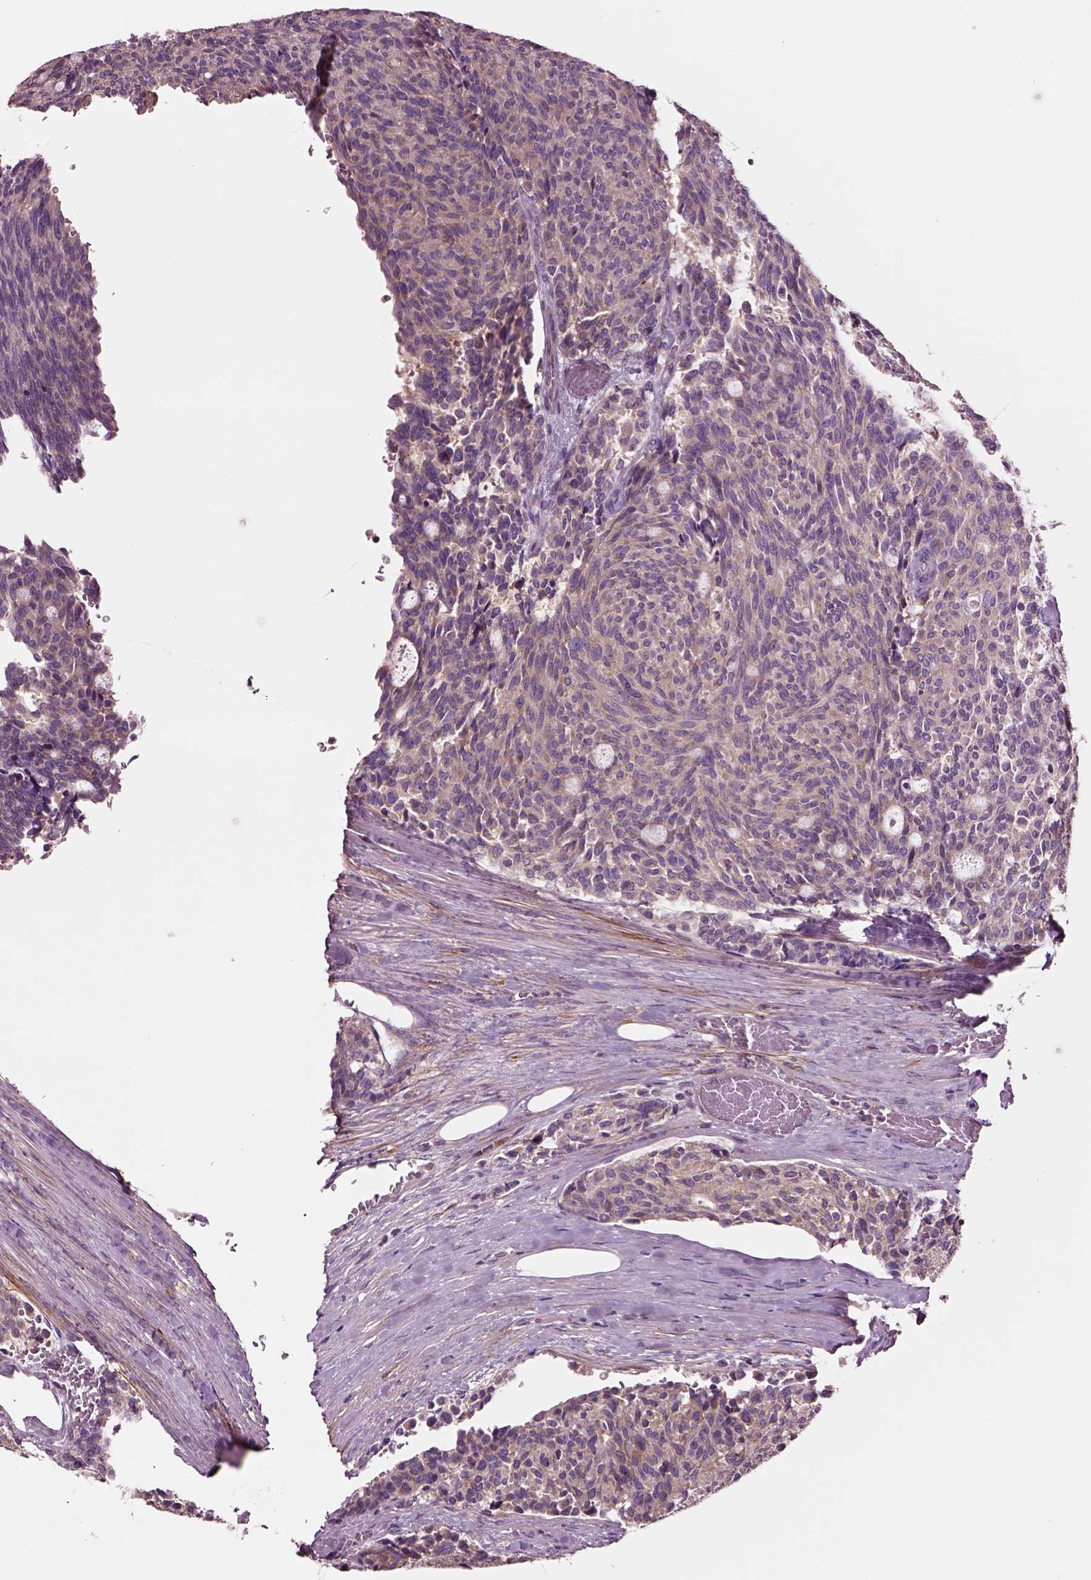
{"staining": {"intensity": "moderate", "quantity": ">75%", "location": "cytoplasmic/membranous"}, "tissue": "carcinoid", "cell_type": "Tumor cells", "image_type": "cancer", "snomed": [{"axis": "morphology", "description": "Carcinoid, malignant, NOS"}, {"axis": "topography", "description": "Pancreas"}], "caption": "Carcinoid stained for a protein displays moderate cytoplasmic/membranous positivity in tumor cells.", "gene": "SEC23A", "patient": {"sex": "female", "age": 54}}